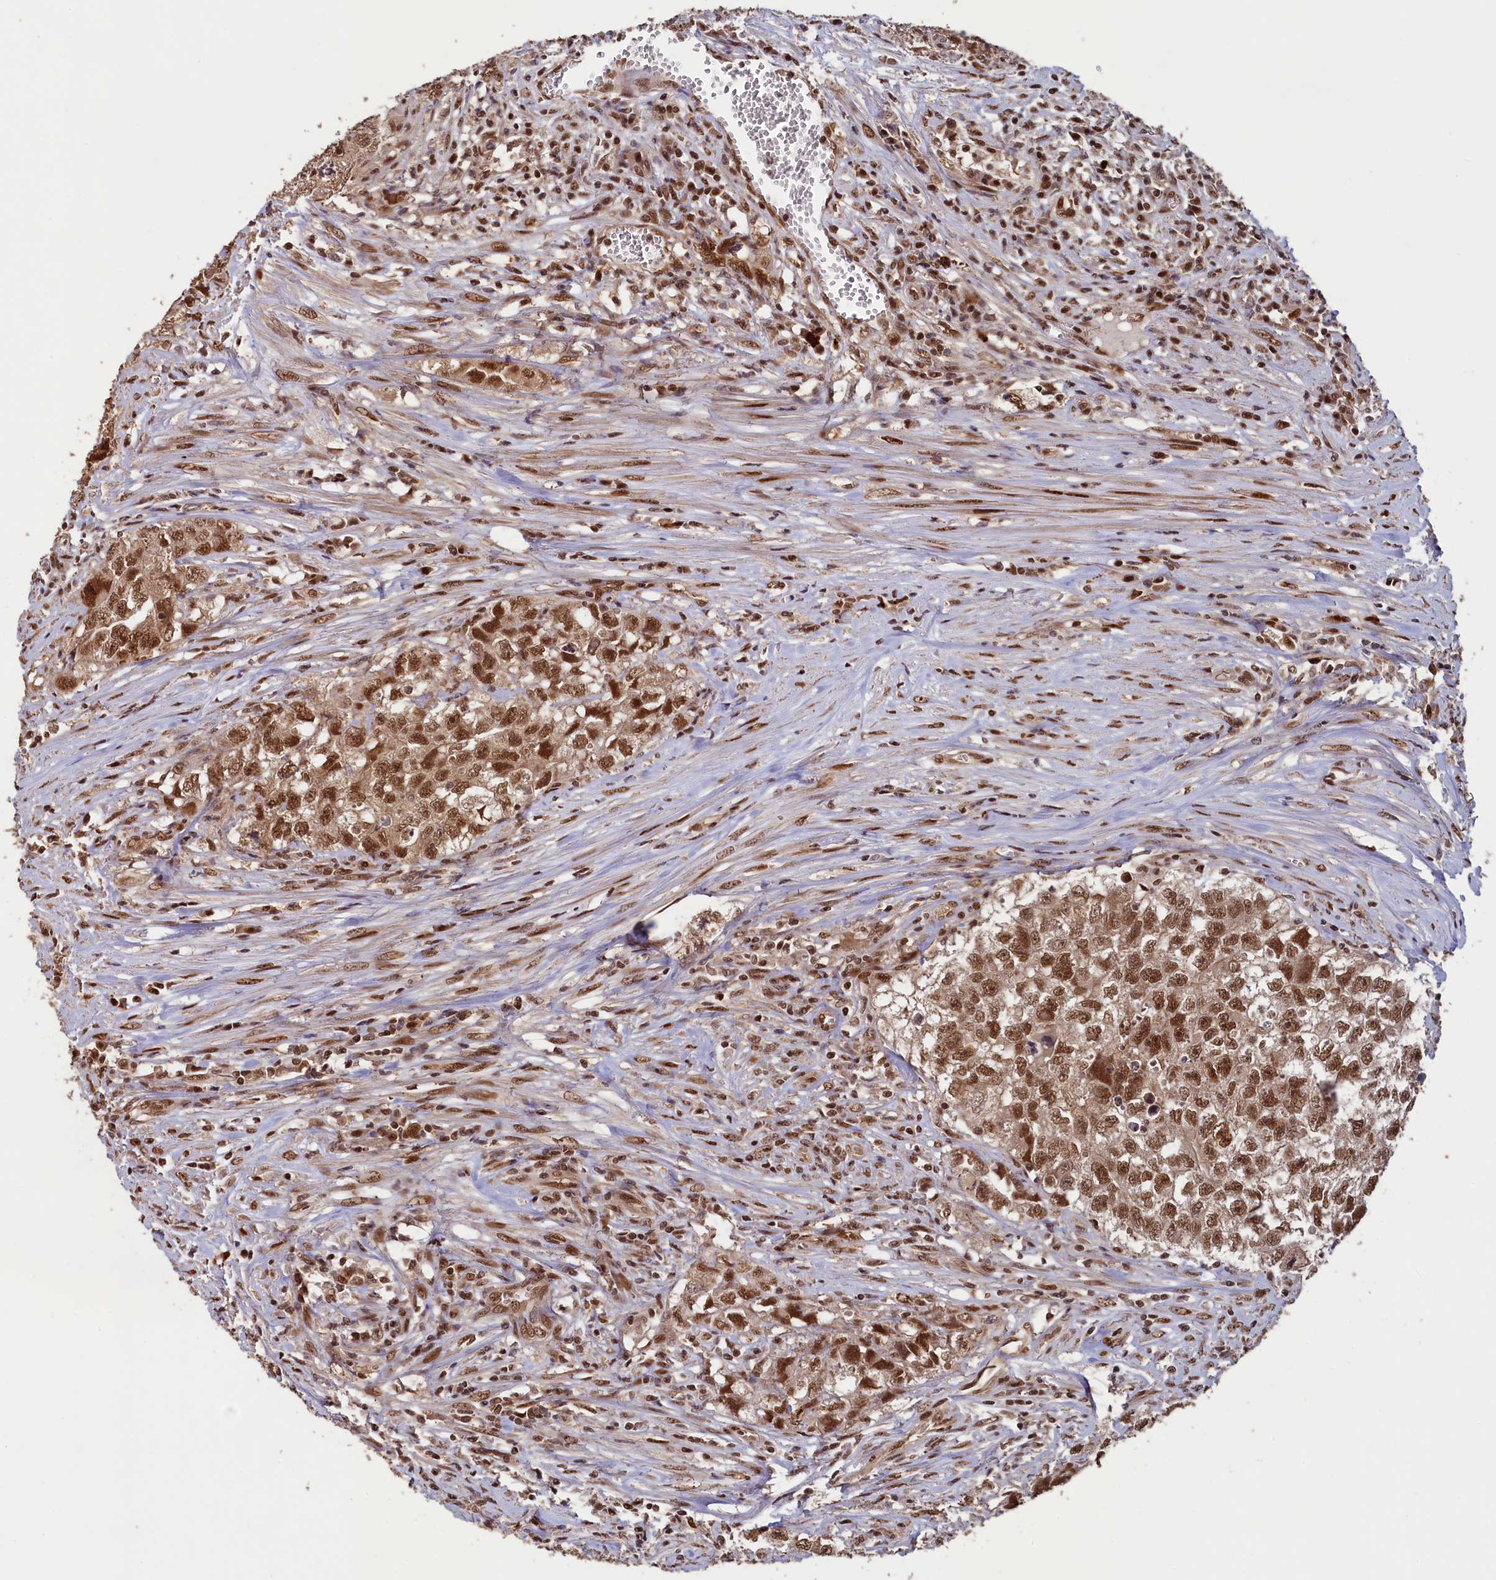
{"staining": {"intensity": "strong", "quantity": ">75%", "location": "cytoplasmic/membranous,nuclear"}, "tissue": "testis cancer", "cell_type": "Tumor cells", "image_type": "cancer", "snomed": [{"axis": "morphology", "description": "Seminoma, NOS"}, {"axis": "morphology", "description": "Carcinoma, Embryonal, NOS"}, {"axis": "topography", "description": "Testis"}], "caption": "IHC photomicrograph of human testis seminoma stained for a protein (brown), which exhibits high levels of strong cytoplasmic/membranous and nuclear positivity in about >75% of tumor cells.", "gene": "NAE1", "patient": {"sex": "male", "age": 43}}